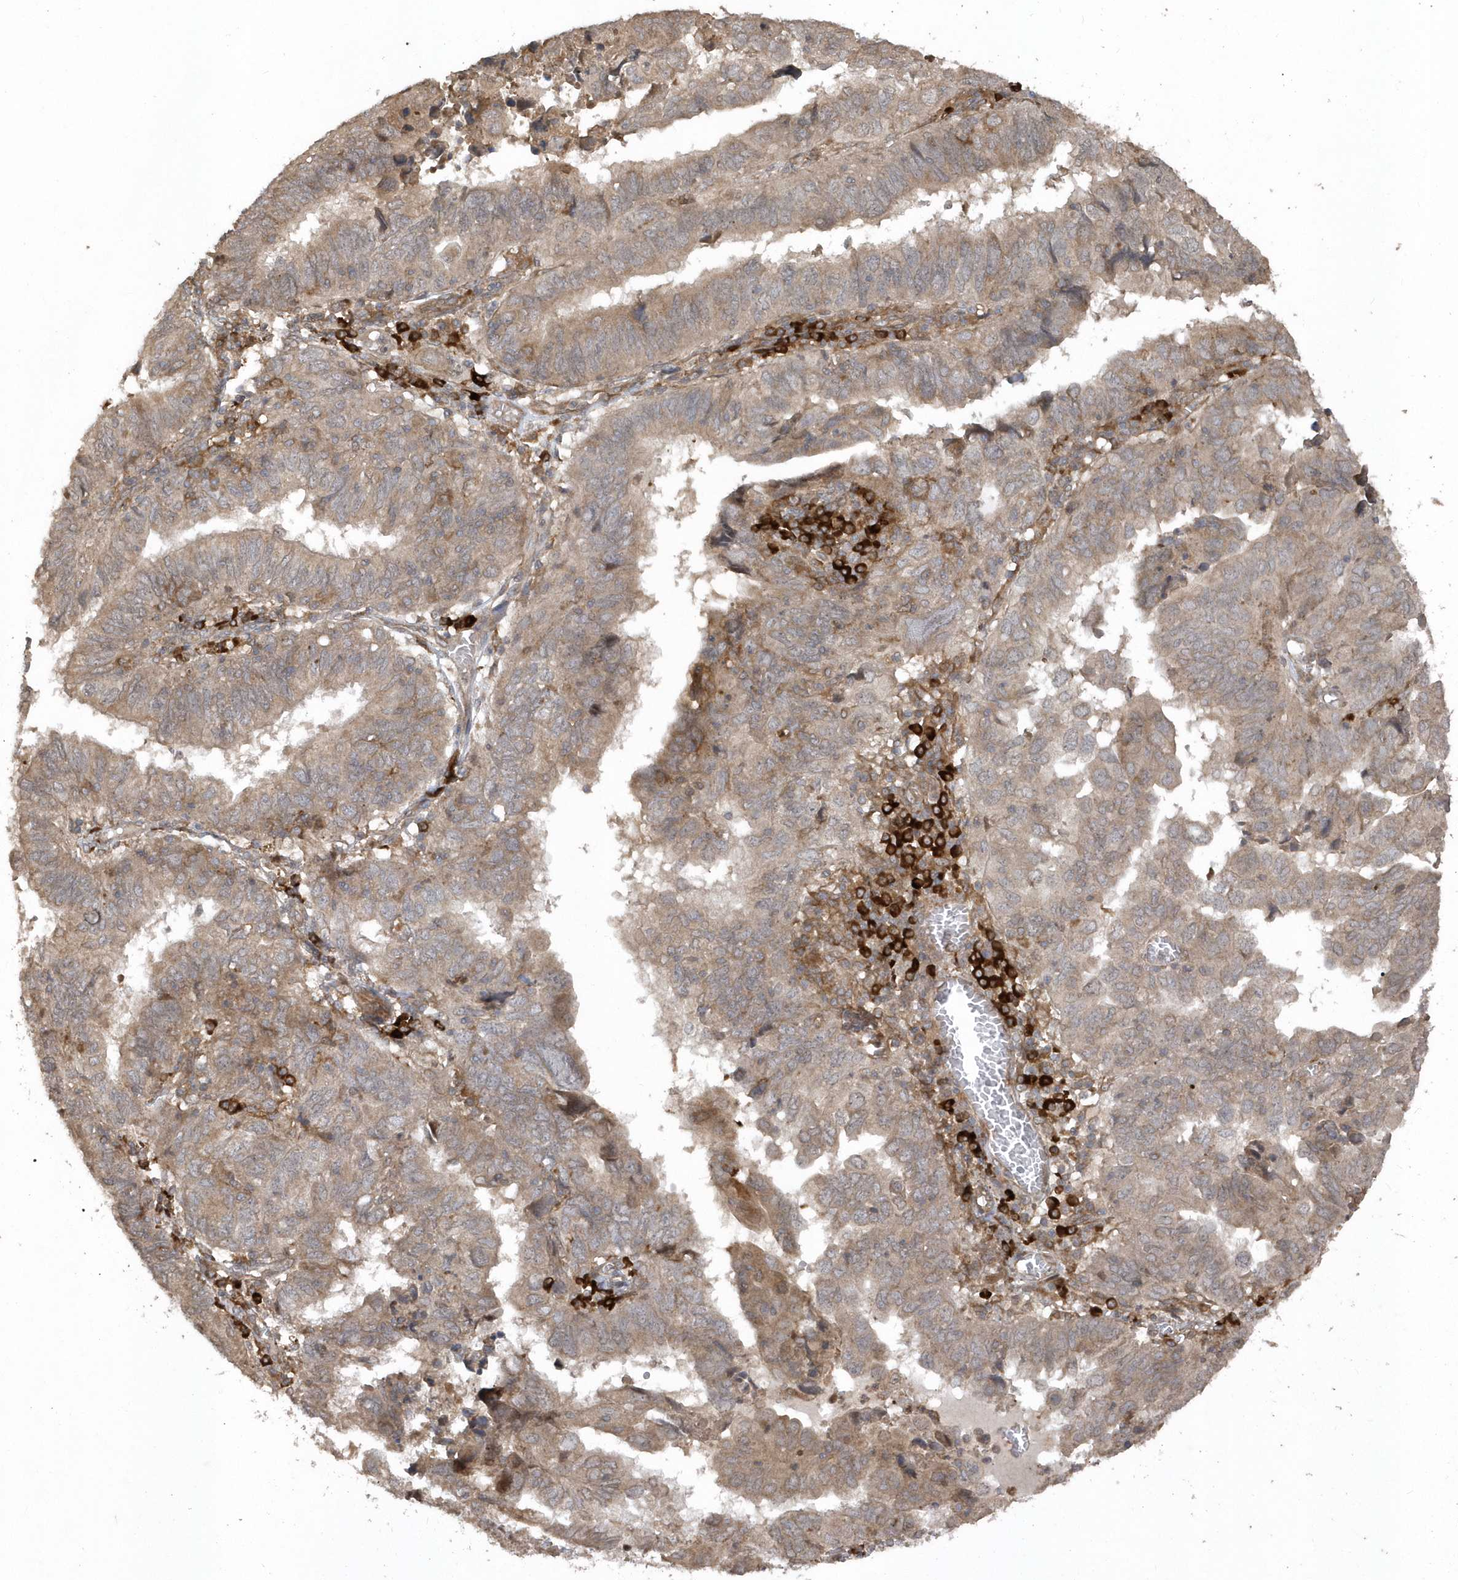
{"staining": {"intensity": "weak", "quantity": "25%-75%", "location": "cytoplasmic/membranous"}, "tissue": "endometrial cancer", "cell_type": "Tumor cells", "image_type": "cancer", "snomed": [{"axis": "morphology", "description": "Adenocarcinoma, NOS"}, {"axis": "topography", "description": "Uterus"}], "caption": "Endometrial adenocarcinoma stained for a protein (brown) demonstrates weak cytoplasmic/membranous positive expression in about 25%-75% of tumor cells.", "gene": "HERPUD1", "patient": {"sex": "female", "age": 77}}